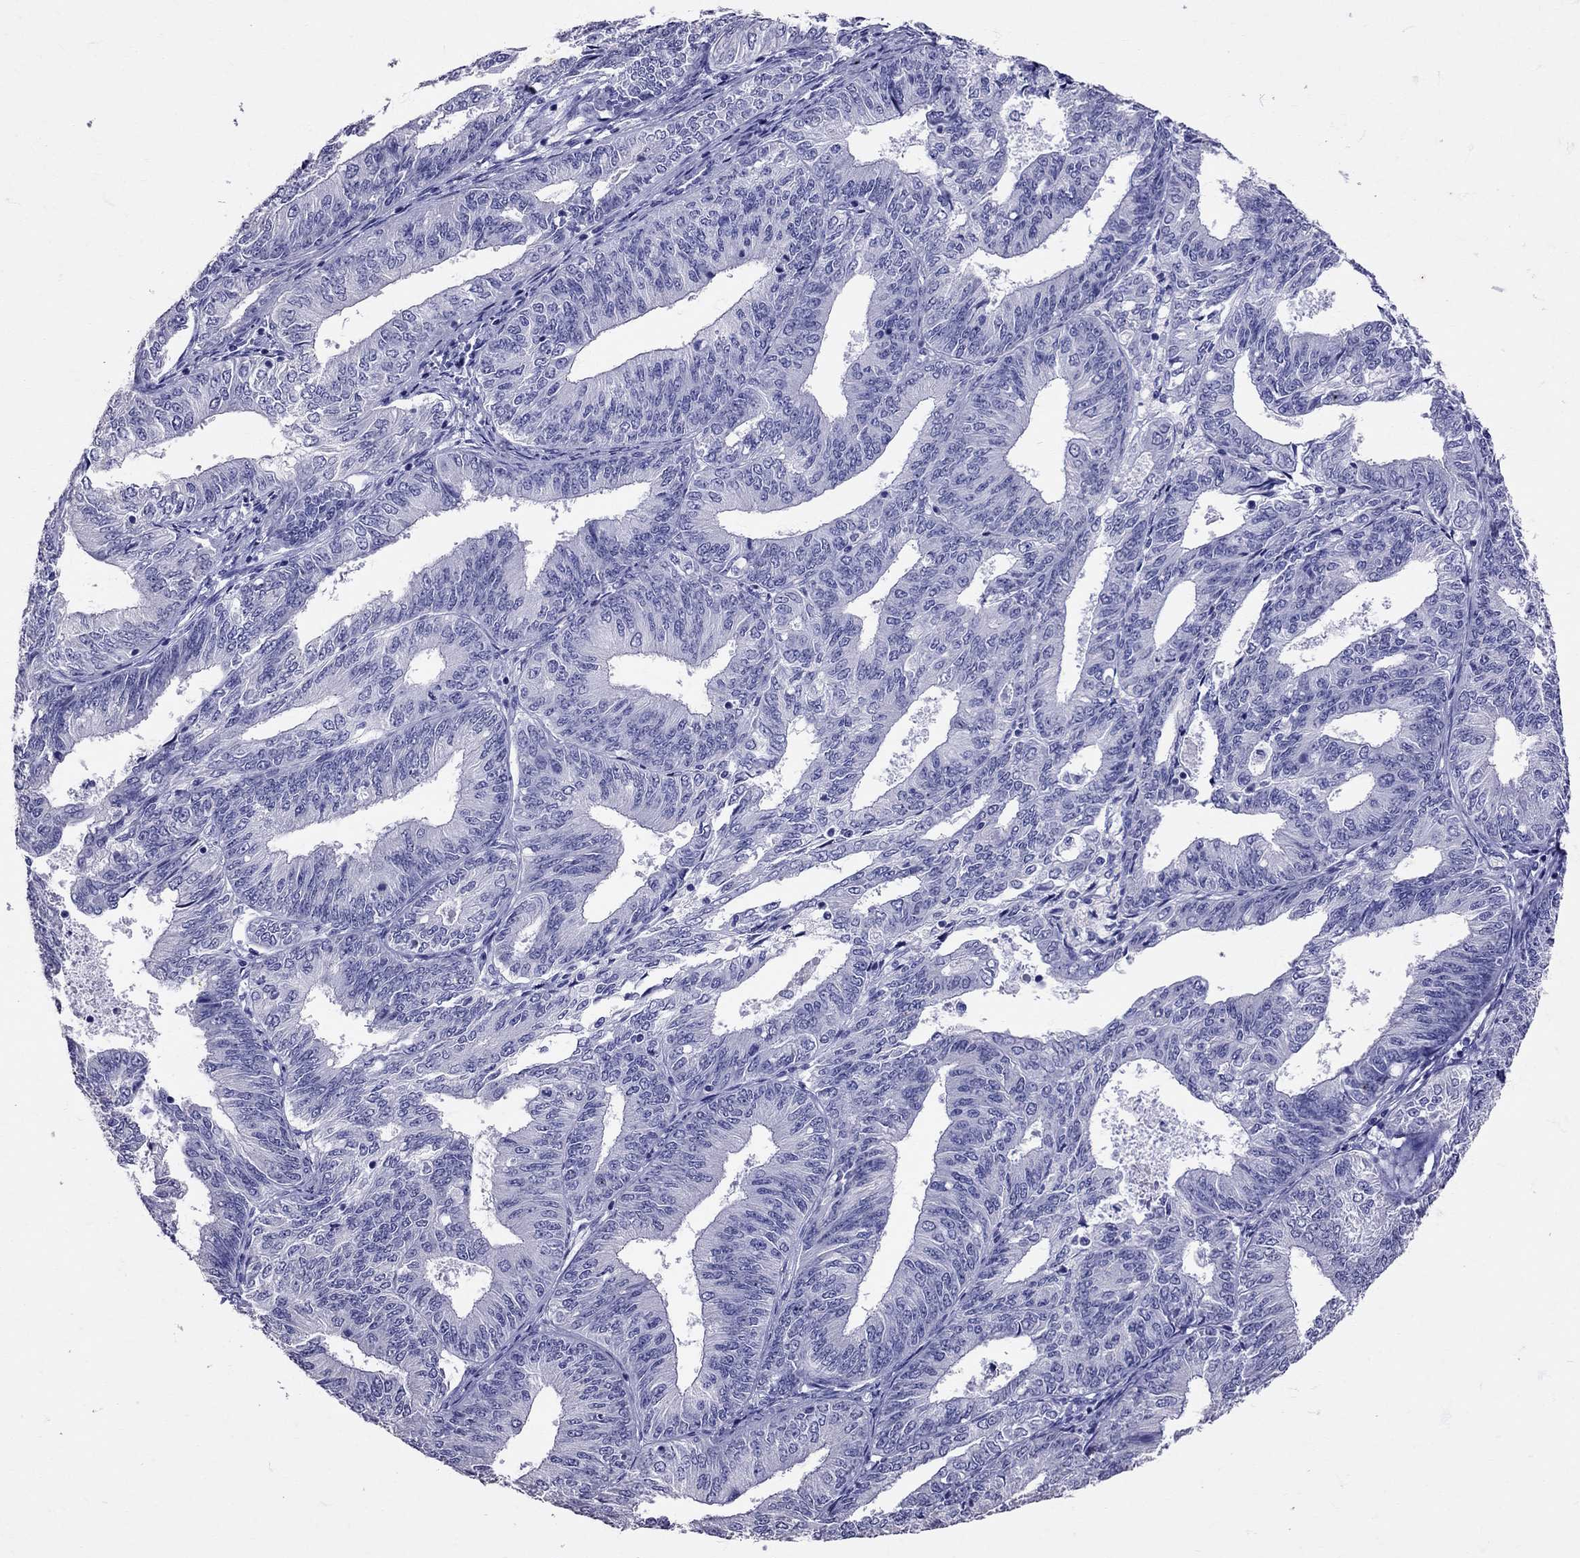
{"staining": {"intensity": "negative", "quantity": "none", "location": "none"}, "tissue": "endometrial cancer", "cell_type": "Tumor cells", "image_type": "cancer", "snomed": [{"axis": "morphology", "description": "Adenocarcinoma, NOS"}, {"axis": "topography", "description": "Endometrium"}], "caption": "This is a photomicrograph of IHC staining of endometrial cancer (adenocarcinoma), which shows no staining in tumor cells.", "gene": "AVP", "patient": {"sex": "female", "age": 58}}